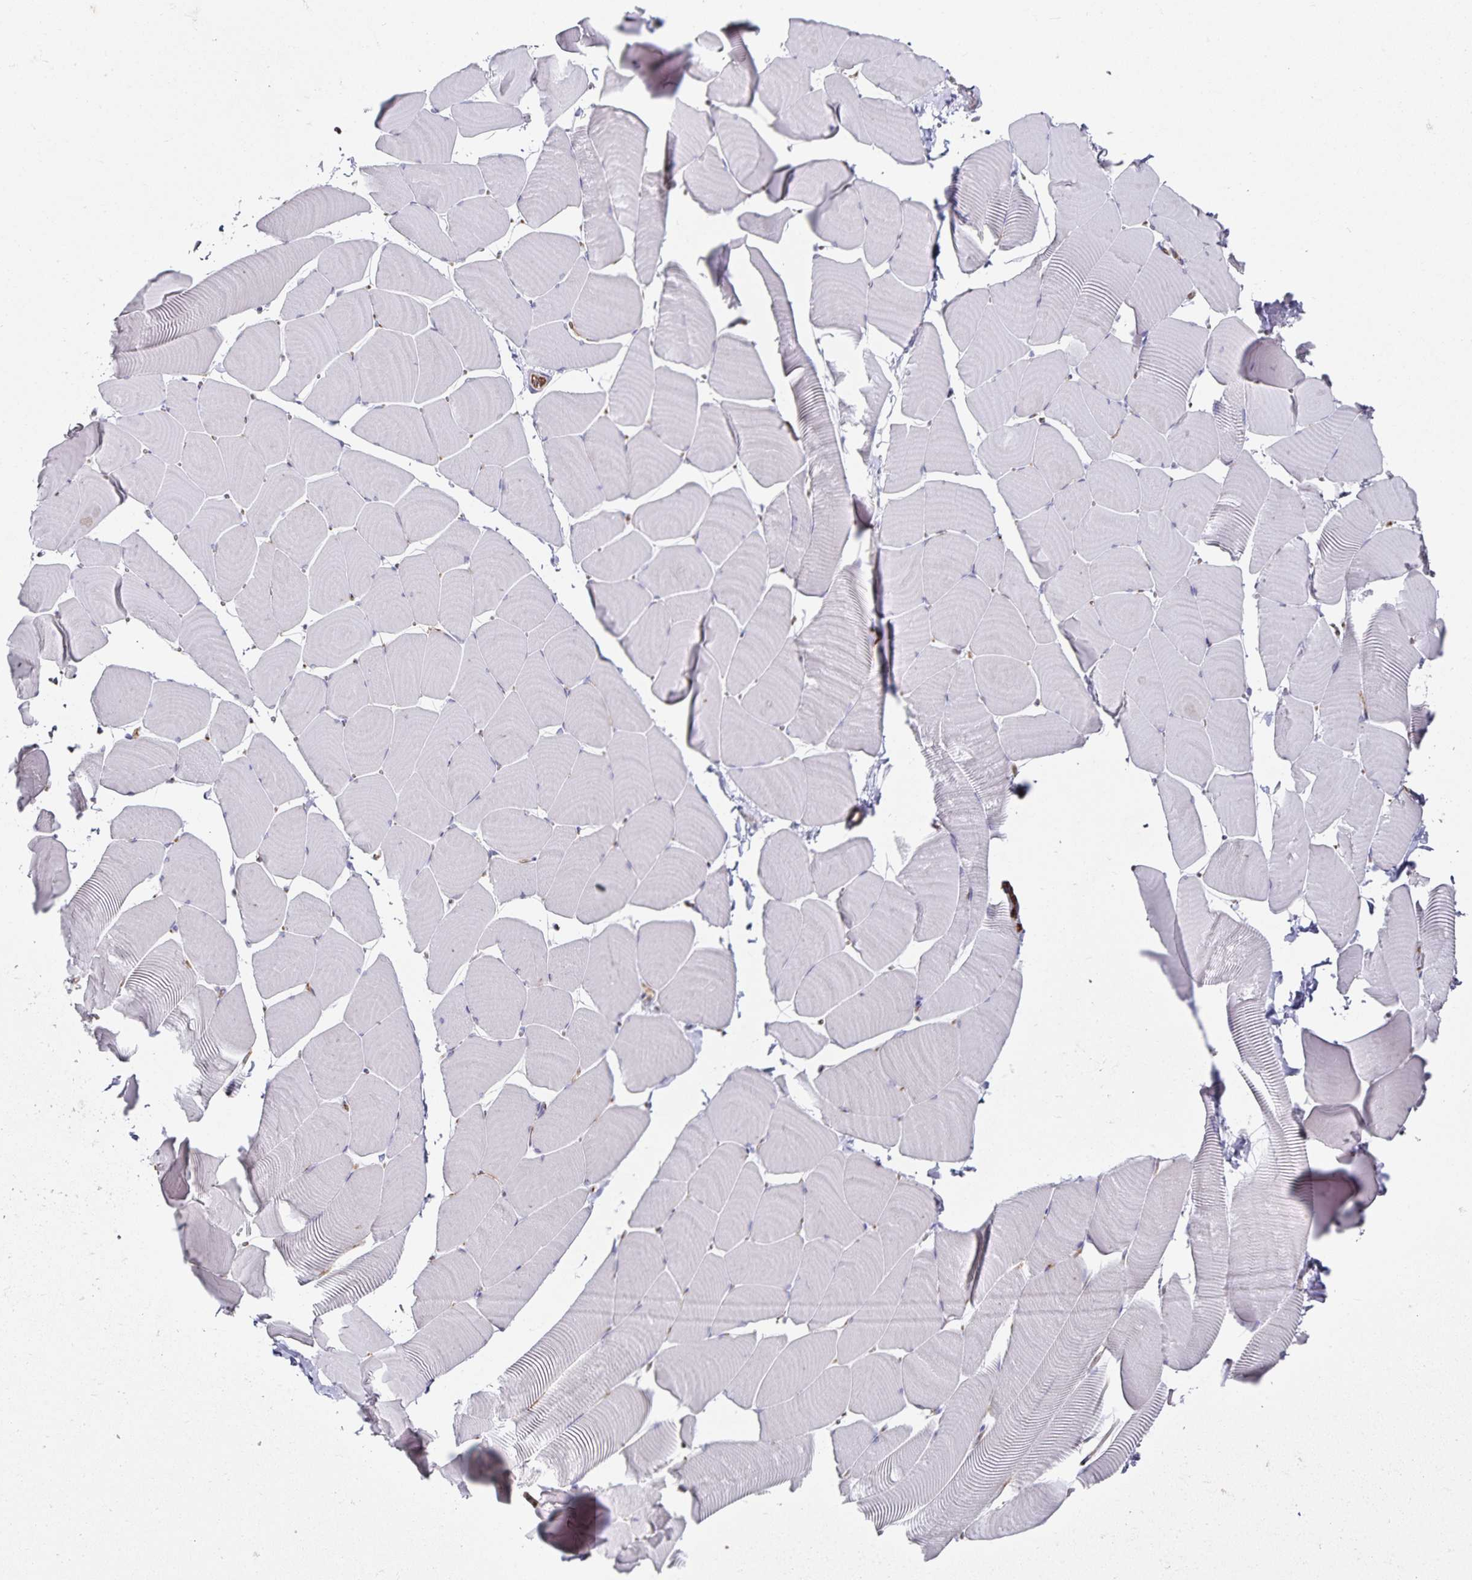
{"staining": {"intensity": "negative", "quantity": "none", "location": "none"}, "tissue": "skeletal muscle", "cell_type": "Myocytes", "image_type": "normal", "snomed": [{"axis": "morphology", "description": "Normal tissue, NOS"}, {"axis": "topography", "description": "Skeletal muscle"}], "caption": "This is a histopathology image of immunohistochemistry (IHC) staining of unremarkable skeletal muscle, which shows no expression in myocytes.", "gene": "PODXL", "patient": {"sex": "male", "age": 25}}